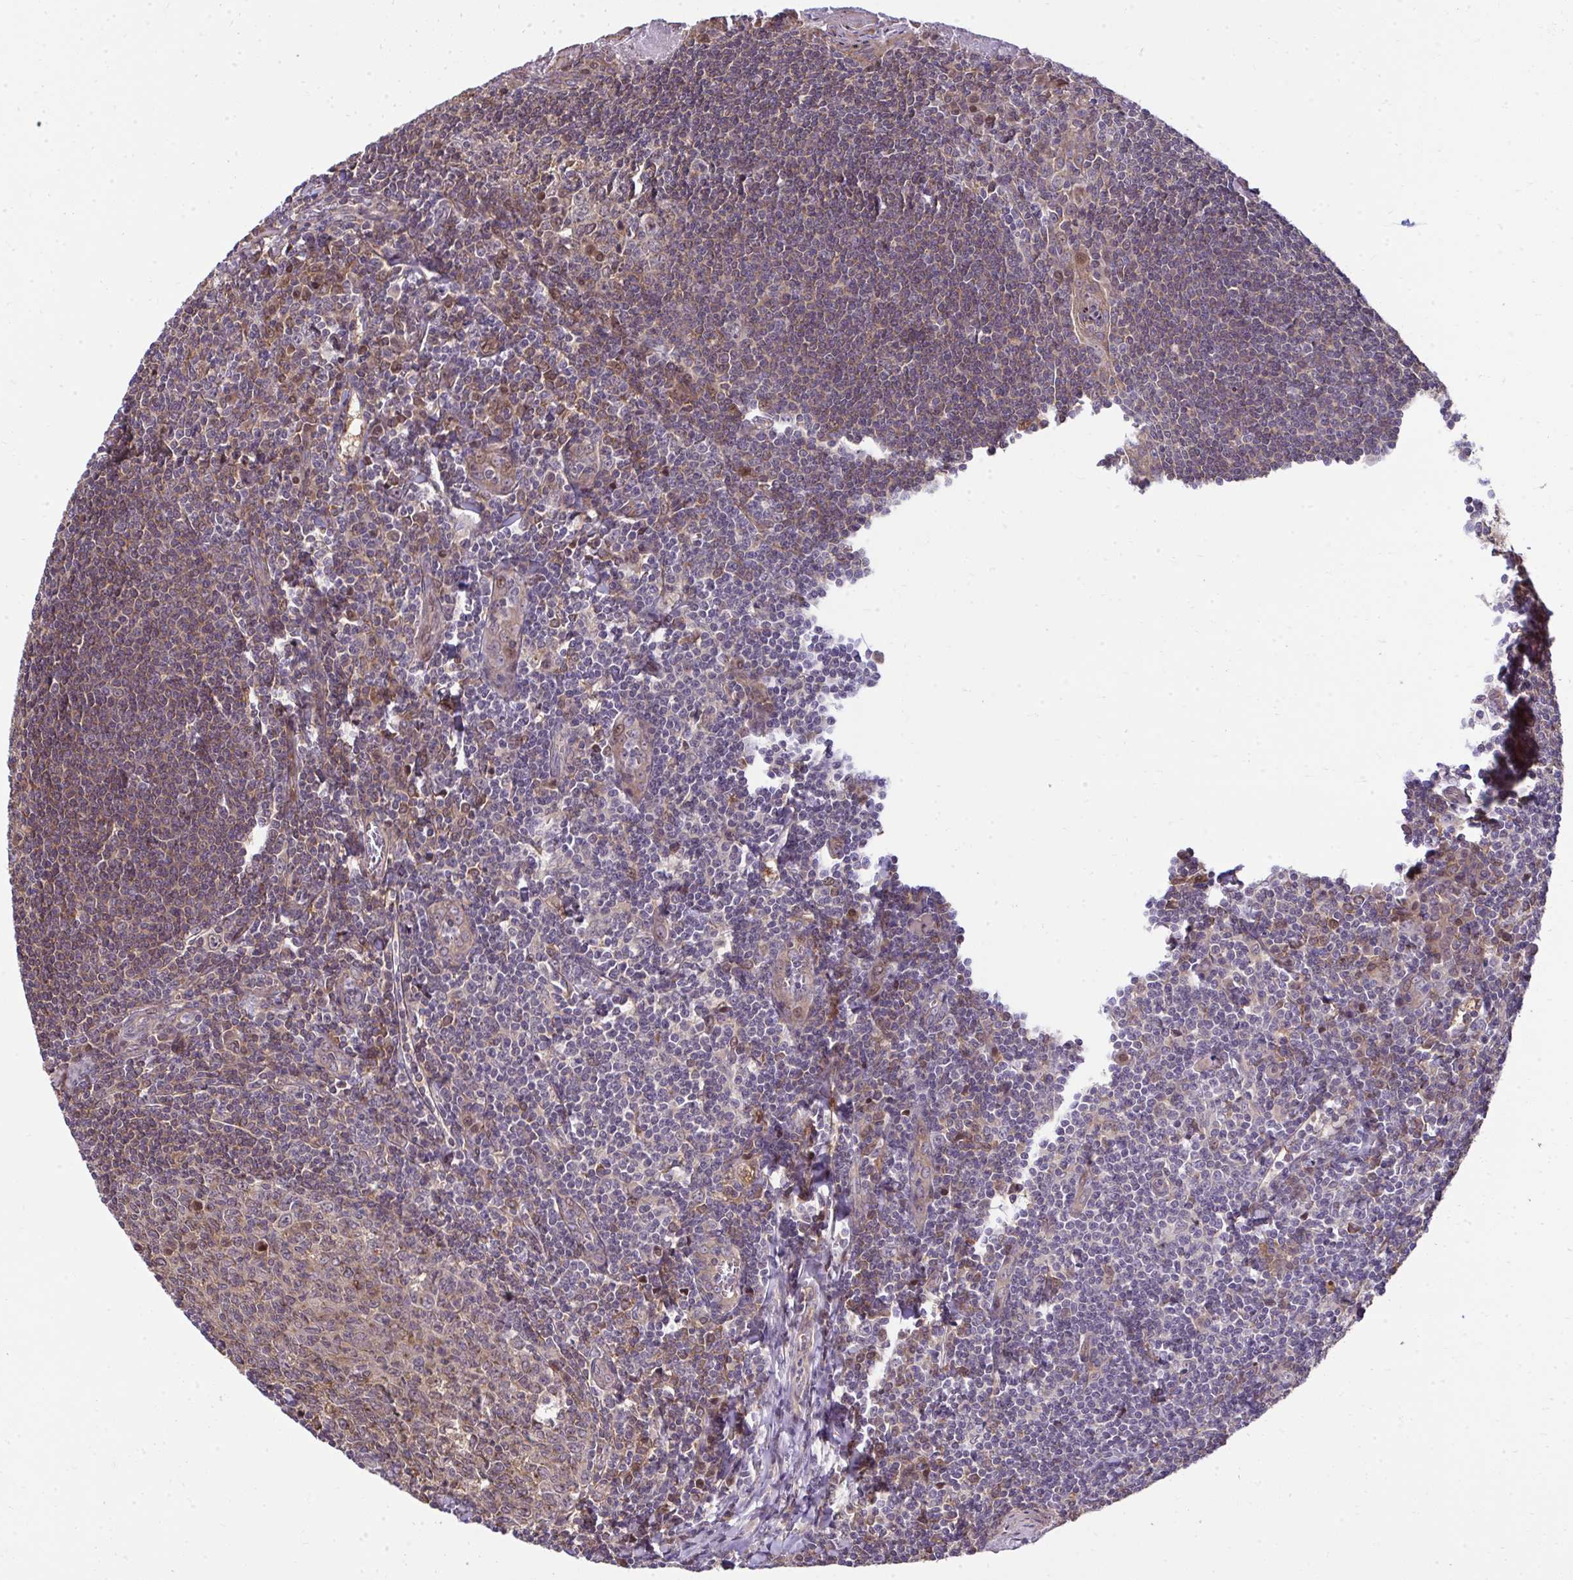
{"staining": {"intensity": "weak", "quantity": "<25%", "location": "cytoplasmic/membranous"}, "tissue": "tonsil", "cell_type": "Germinal center cells", "image_type": "normal", "snomed": [{"axis": "morphology", "description": "Normal tissue, NOS"}, {"axis": "topography", "description": "Tonsil"}], "caption": "Immunohistochemical staining of unremarkable human tonsil reveals no significant positivity in germinal center cells.", "gene": "RDH14", "patient": {"sex": "male", "age": 27}}